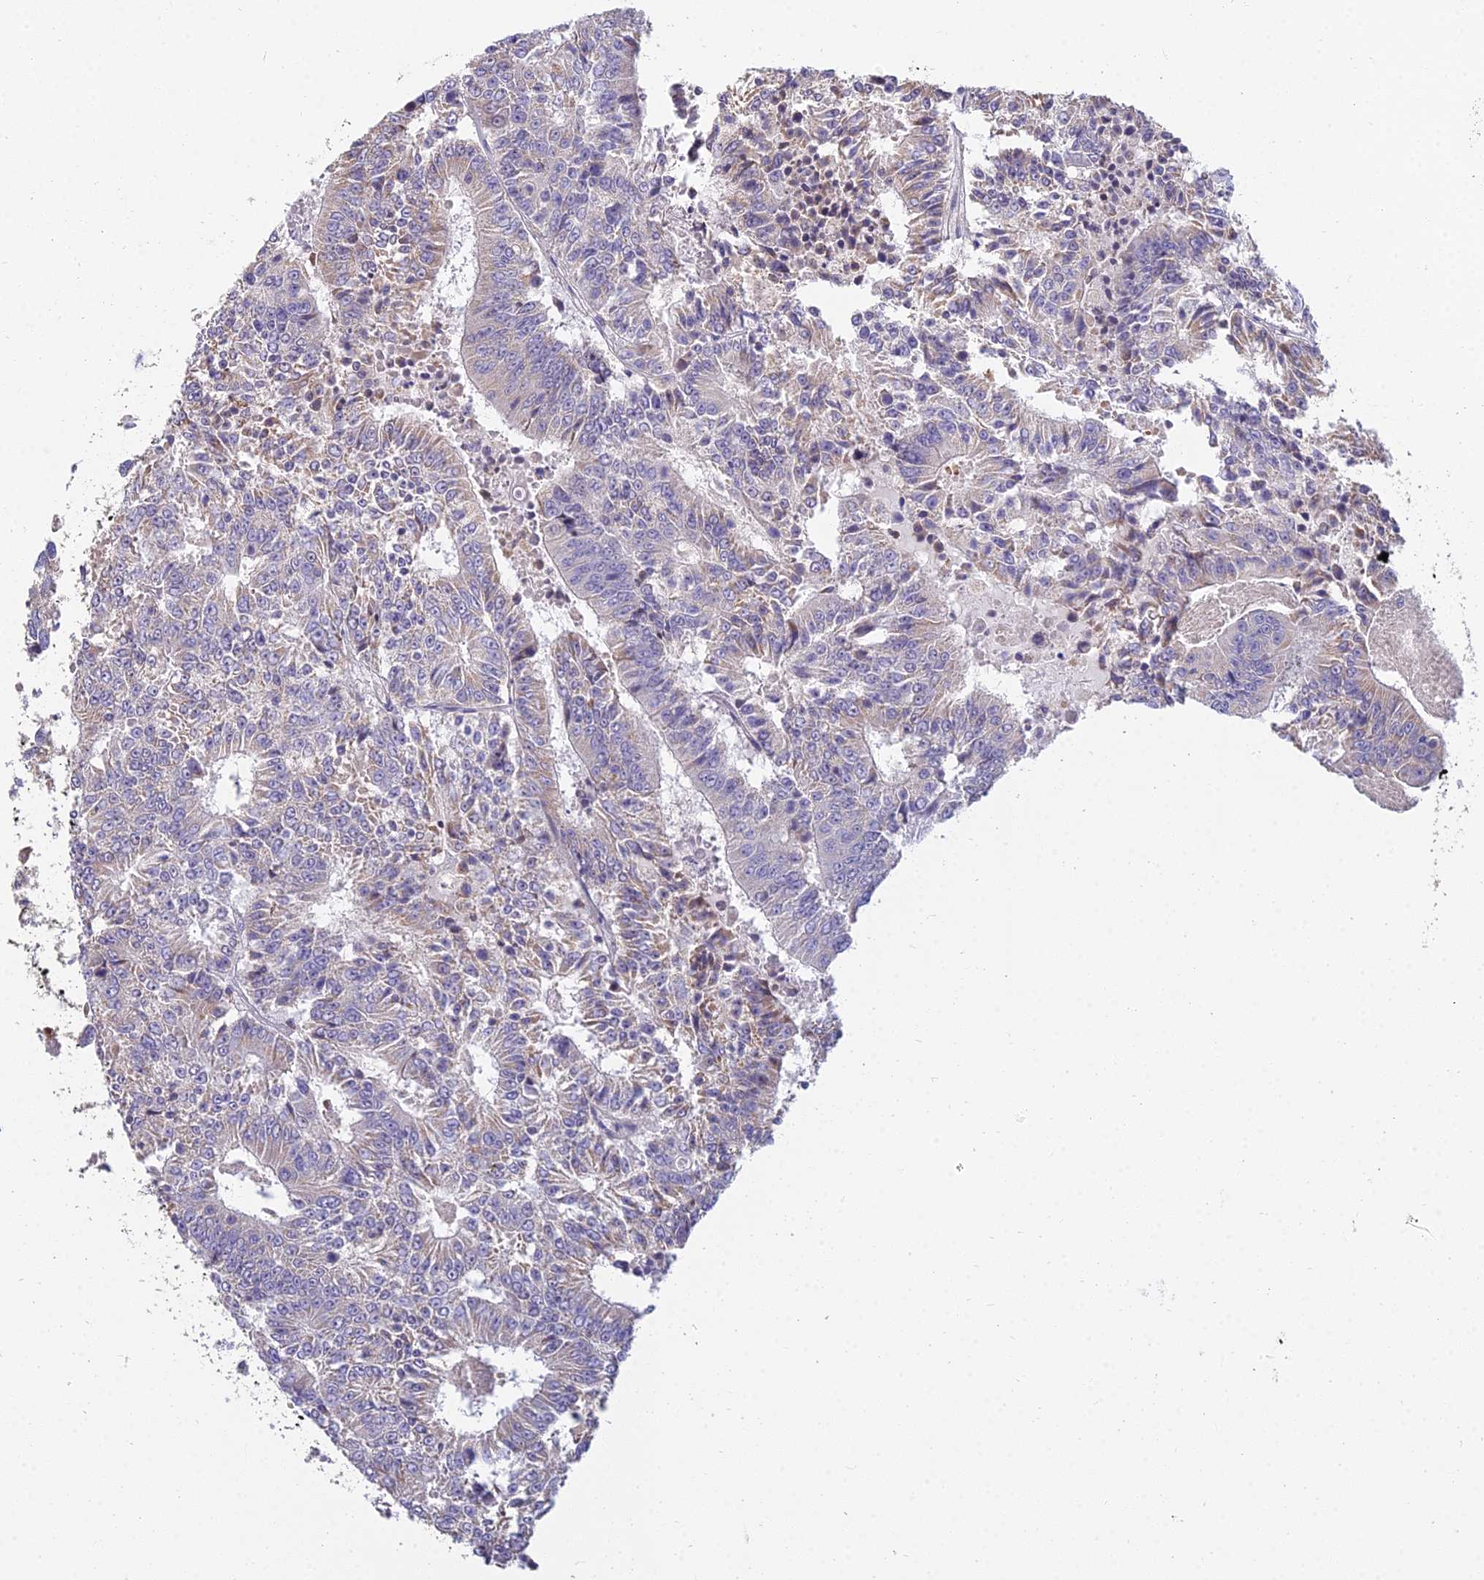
{"staining": {"intensity": "weak", "quantity": "<25%", "location": "cytoplasmic/membranous"}, "tissue": "colorectal cancer", "cell_type": "Tumor cells", "image_type": "cancer", "snomed": [{"axis": "morphology", "description": "Adenocarcinoma, NOS"}, {"axis": "topography", "description": "Colon"}], "caption": "Colorectal adenocarcinoma stained for a protein using IHC shows no positivity tumor cells.", "gene": "CFAP206", "patient": {"sex": "male", "age": 83}}